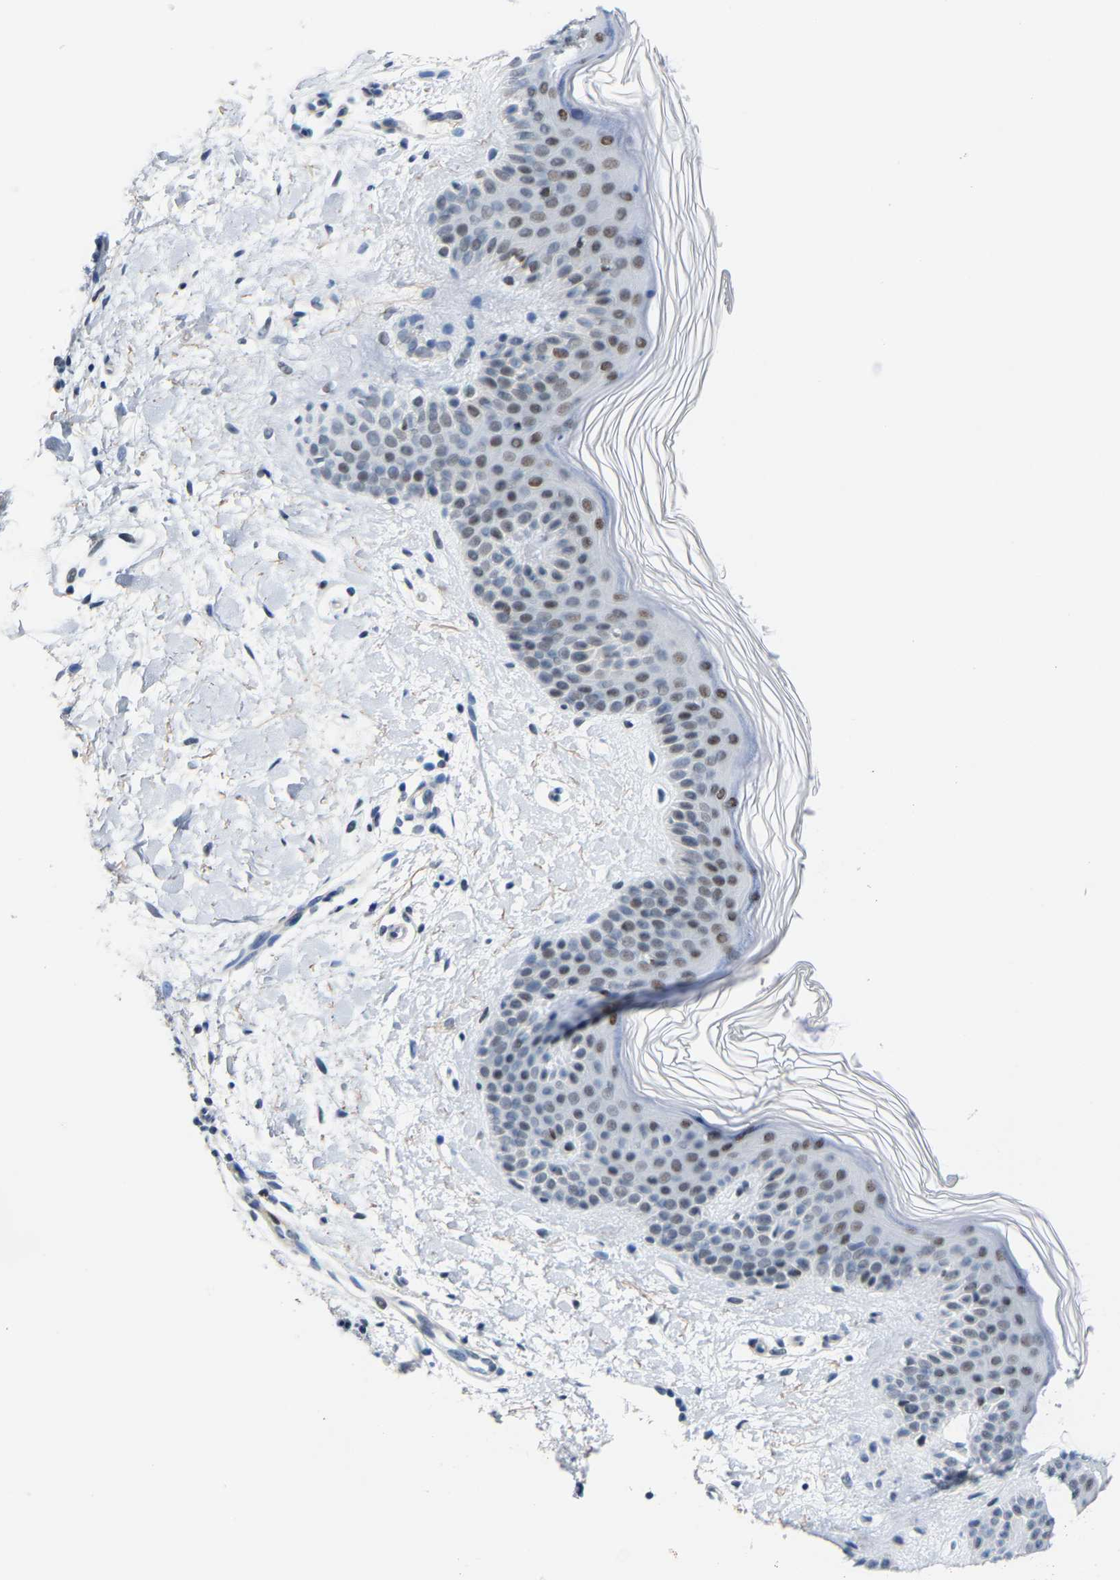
{"staining": {"intensity": "negative", "quantity": "none", "location": "none"}, "tissue": "skin", "cell_type": "Fibroblasts", "image_type": "normal", "snomed": [{"axis": "morphology", "description": "Normal tissue, NOS"}, {"axis": "morphology", "description": "Malignant melanoma, Metastatic site"}, {"axis": "topography", "description": "Skin"}], "caption": "IHC of benign skin reveals no staining in fibroblasts.", "gene": "FAM180A", "patient": {"sex": "male", "age": 41}}